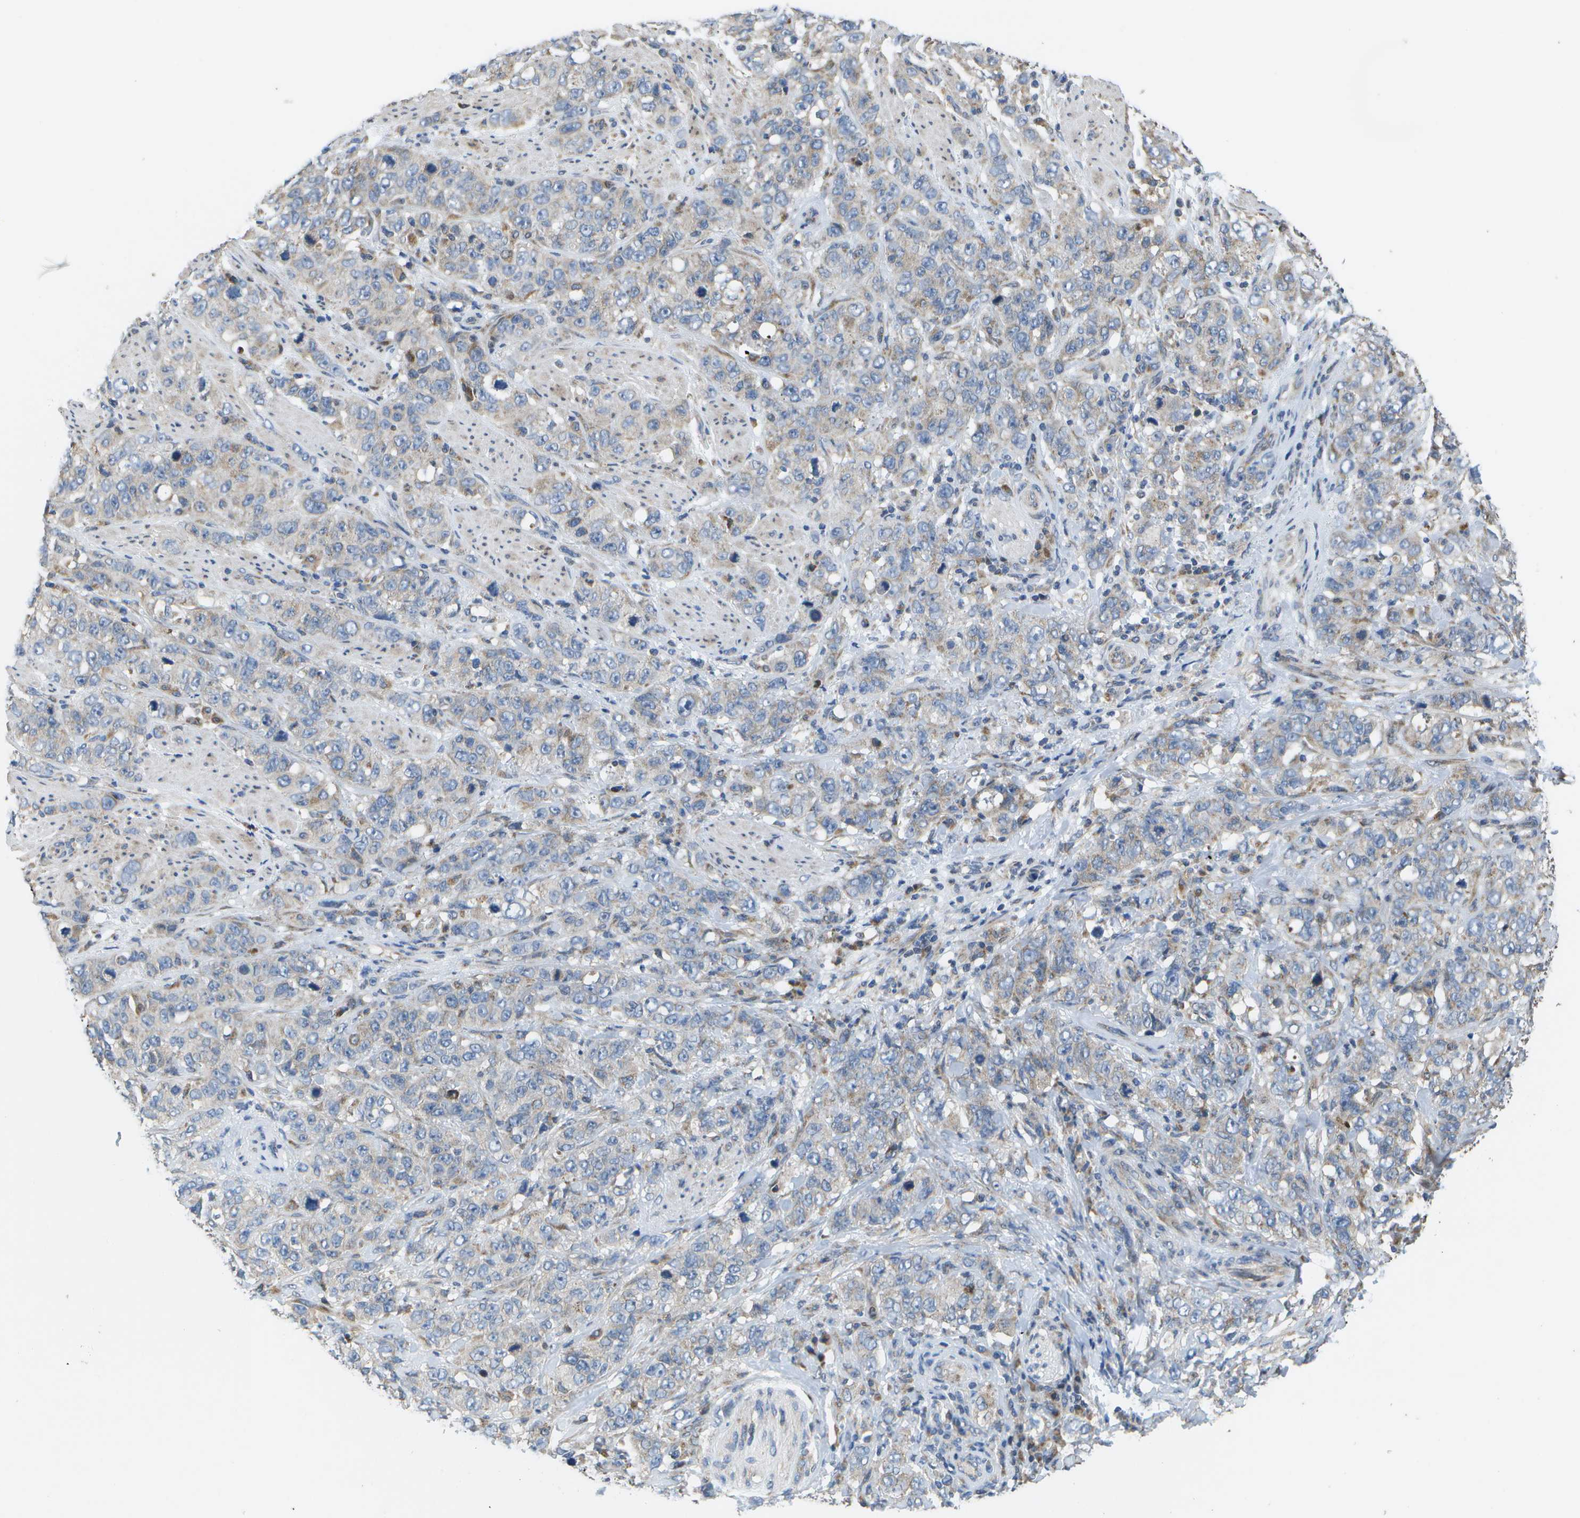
{"staining": {"intensity": "weak", "quantity": "25%-75%", "location": "cytoplasmic/membranous"}, "tissue": "stomach cancer", "cell_type": "Tumor cells", "image_type": "cancer", "snomed": [{"axis": "morphology", "description": "Adenocarcinoma, NOS"}, {"axis": "topography", "description": "Stomach"}], "caption": "Tumor cells reveal weak cytoplasmic/membranous staining in about 25%-75% of cells in stomach cancer (adenocarcinoma). The staining is performed using DAB (3,3'-diaminobenzidine) brown chromogen to label protein expression. The nuclei are counter-stained blue using hematoxylin.", "gene": "HADHA", "patient": {"sex": "male", "age": 48}}